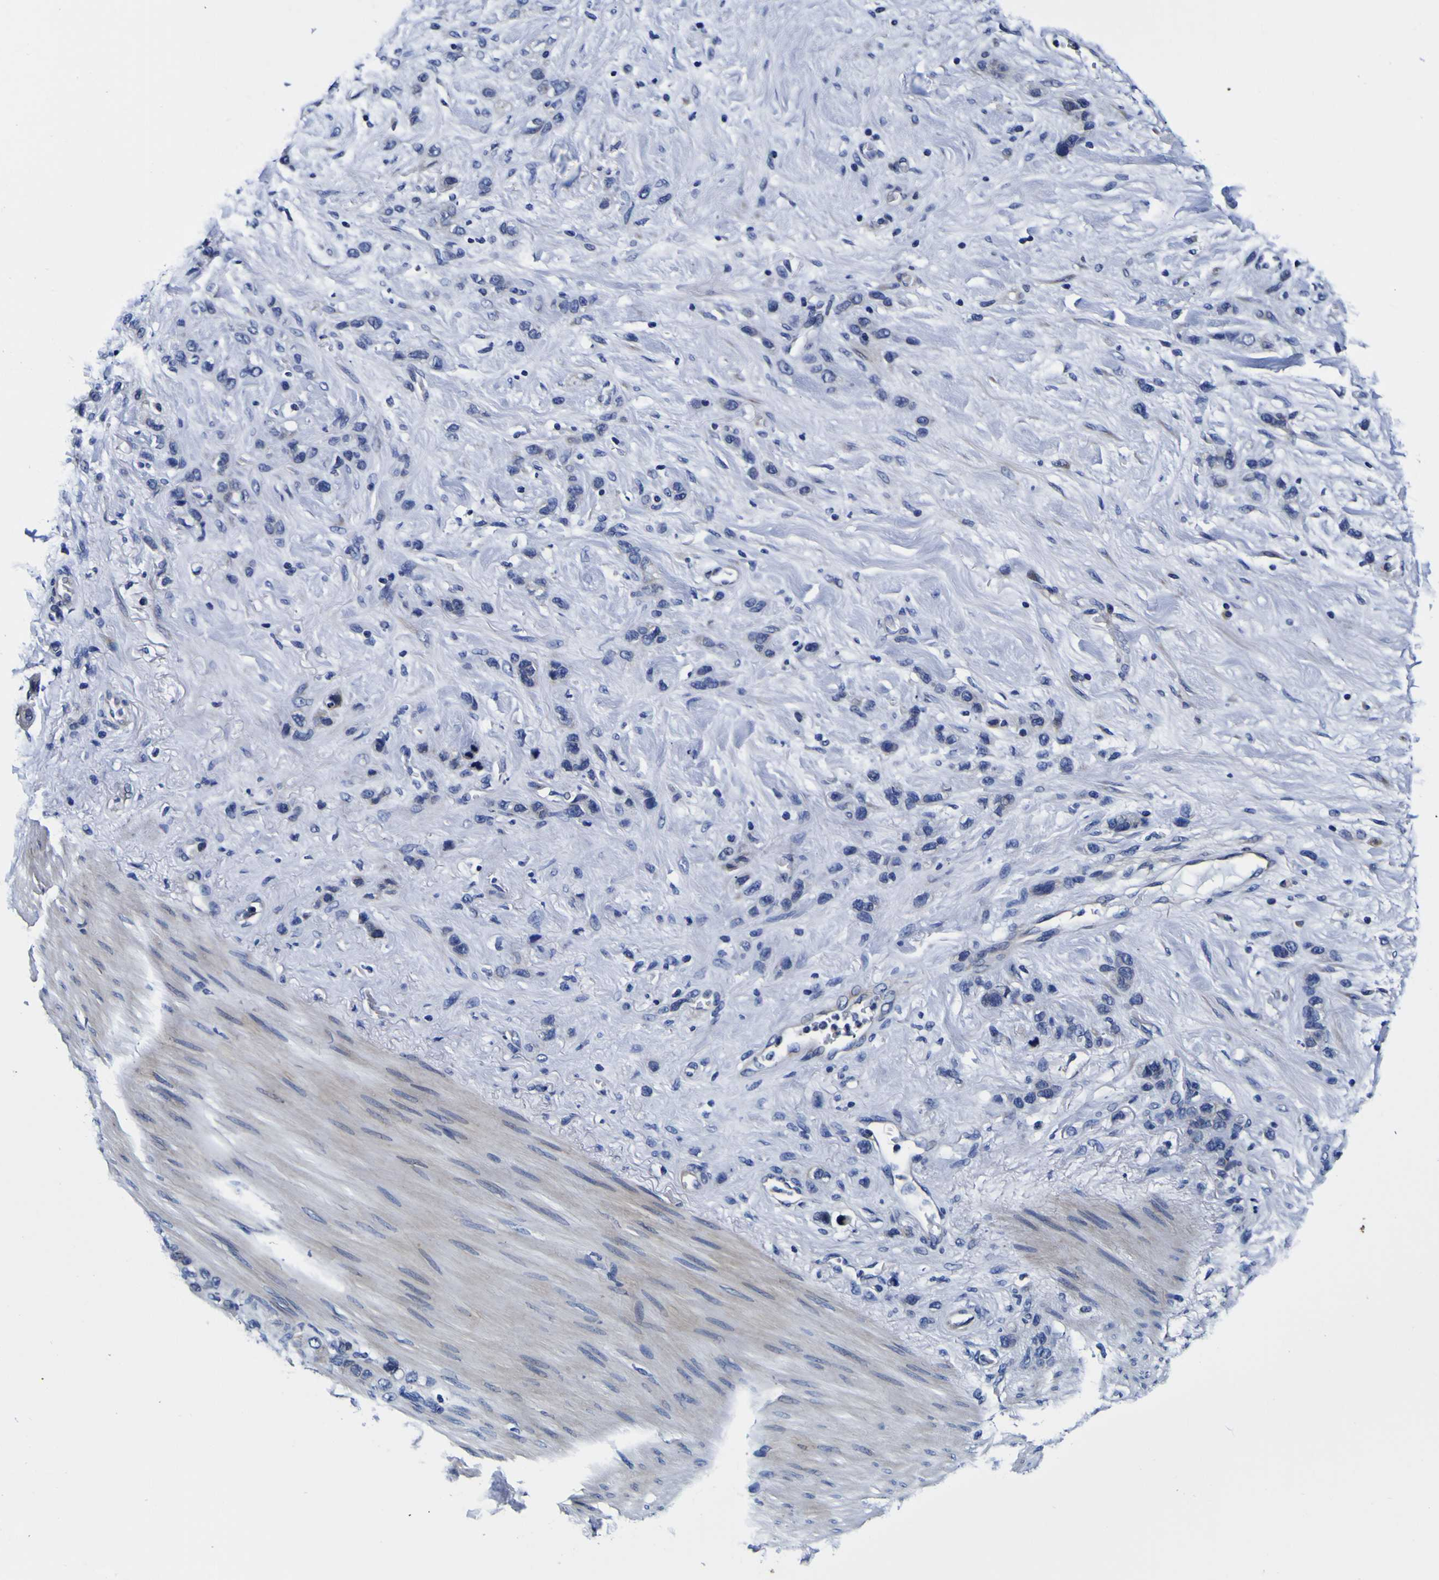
{"staining": {"intensity": "negative", "quantity": "none", "location": "none"}, "tissue": "stomach cancer", "cell_type": "Tumor cells", "image_type": "cancer", "snomed": [{"axis": "morphology", "description": "Adenocarcinoma, NOS"}, {"axis": "morphology", "description": "Adenocarcinoma, High grade"}, {"axis": "topography", "description": "Stomach, upper"}, {"axis": "topography", "description": "Stomach, lower"}], "caption": "A histopathology image of adenocarcinoma (stomach) stained for a protein displays no brown staining in tumor cells. (Stains: DAB IHC with hematoxylin counter stain, Microscopy: brightfield microscopy at high magnification).", "gene": "PDLIM4", "patient": {"sex": "female", "age": 65}}